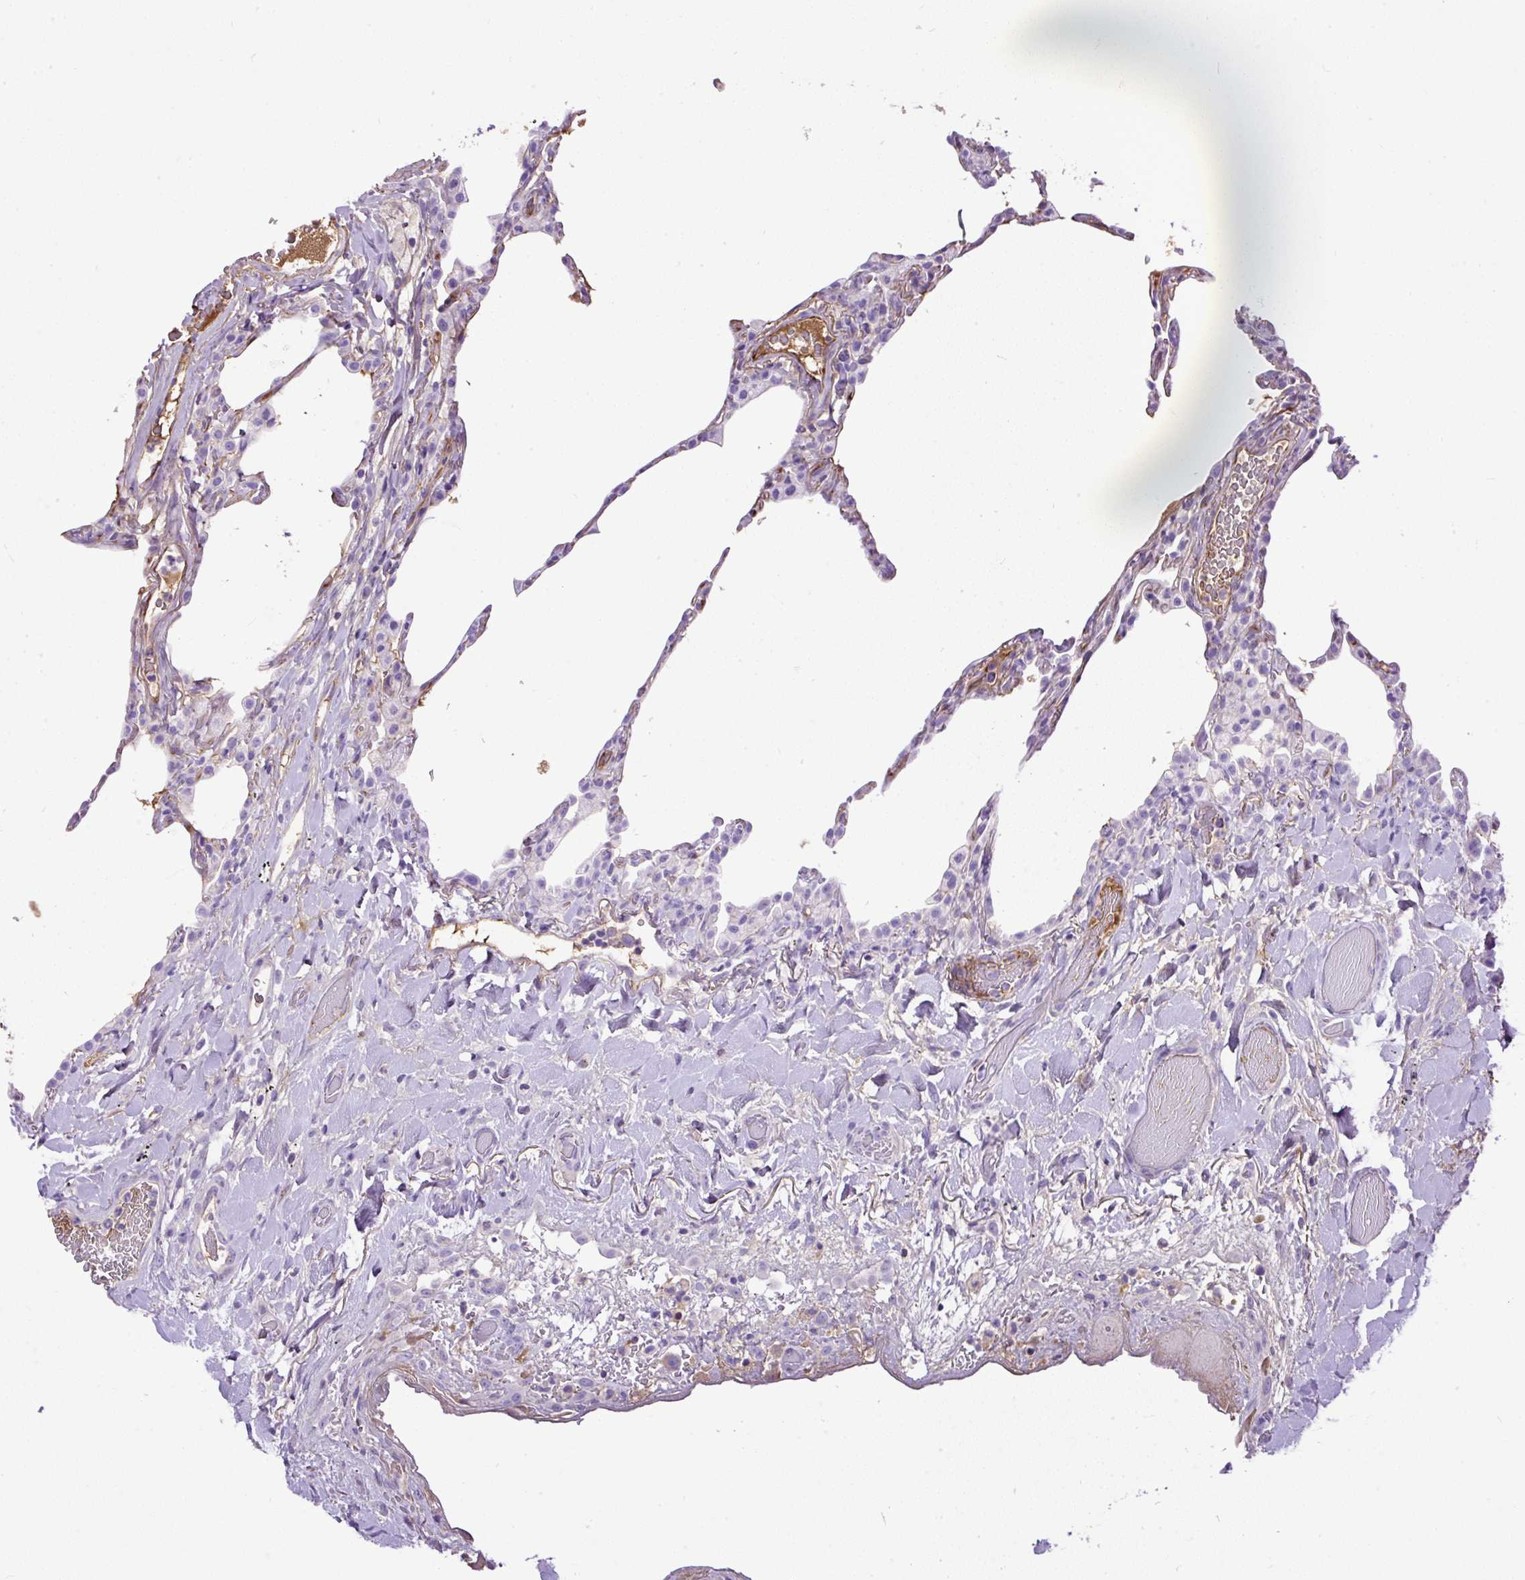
{"staining": {"intensity": "negative", "quantity": "none", "location": "none"}, "tissue": "lung", "cell_type": "Alveolar cells", "image_type": "normal", "snomed": [{"axis": "morphology", "description": "Normal tissue, NOS"}, {"axis": "topography", "description": "Lung"}], "caption": "This is a image of IHC staining of benign lung, which shows no positivity in alveolar cells.", "gene": "CLEC3B", "patient": {"sex": "female", "age": 57}}